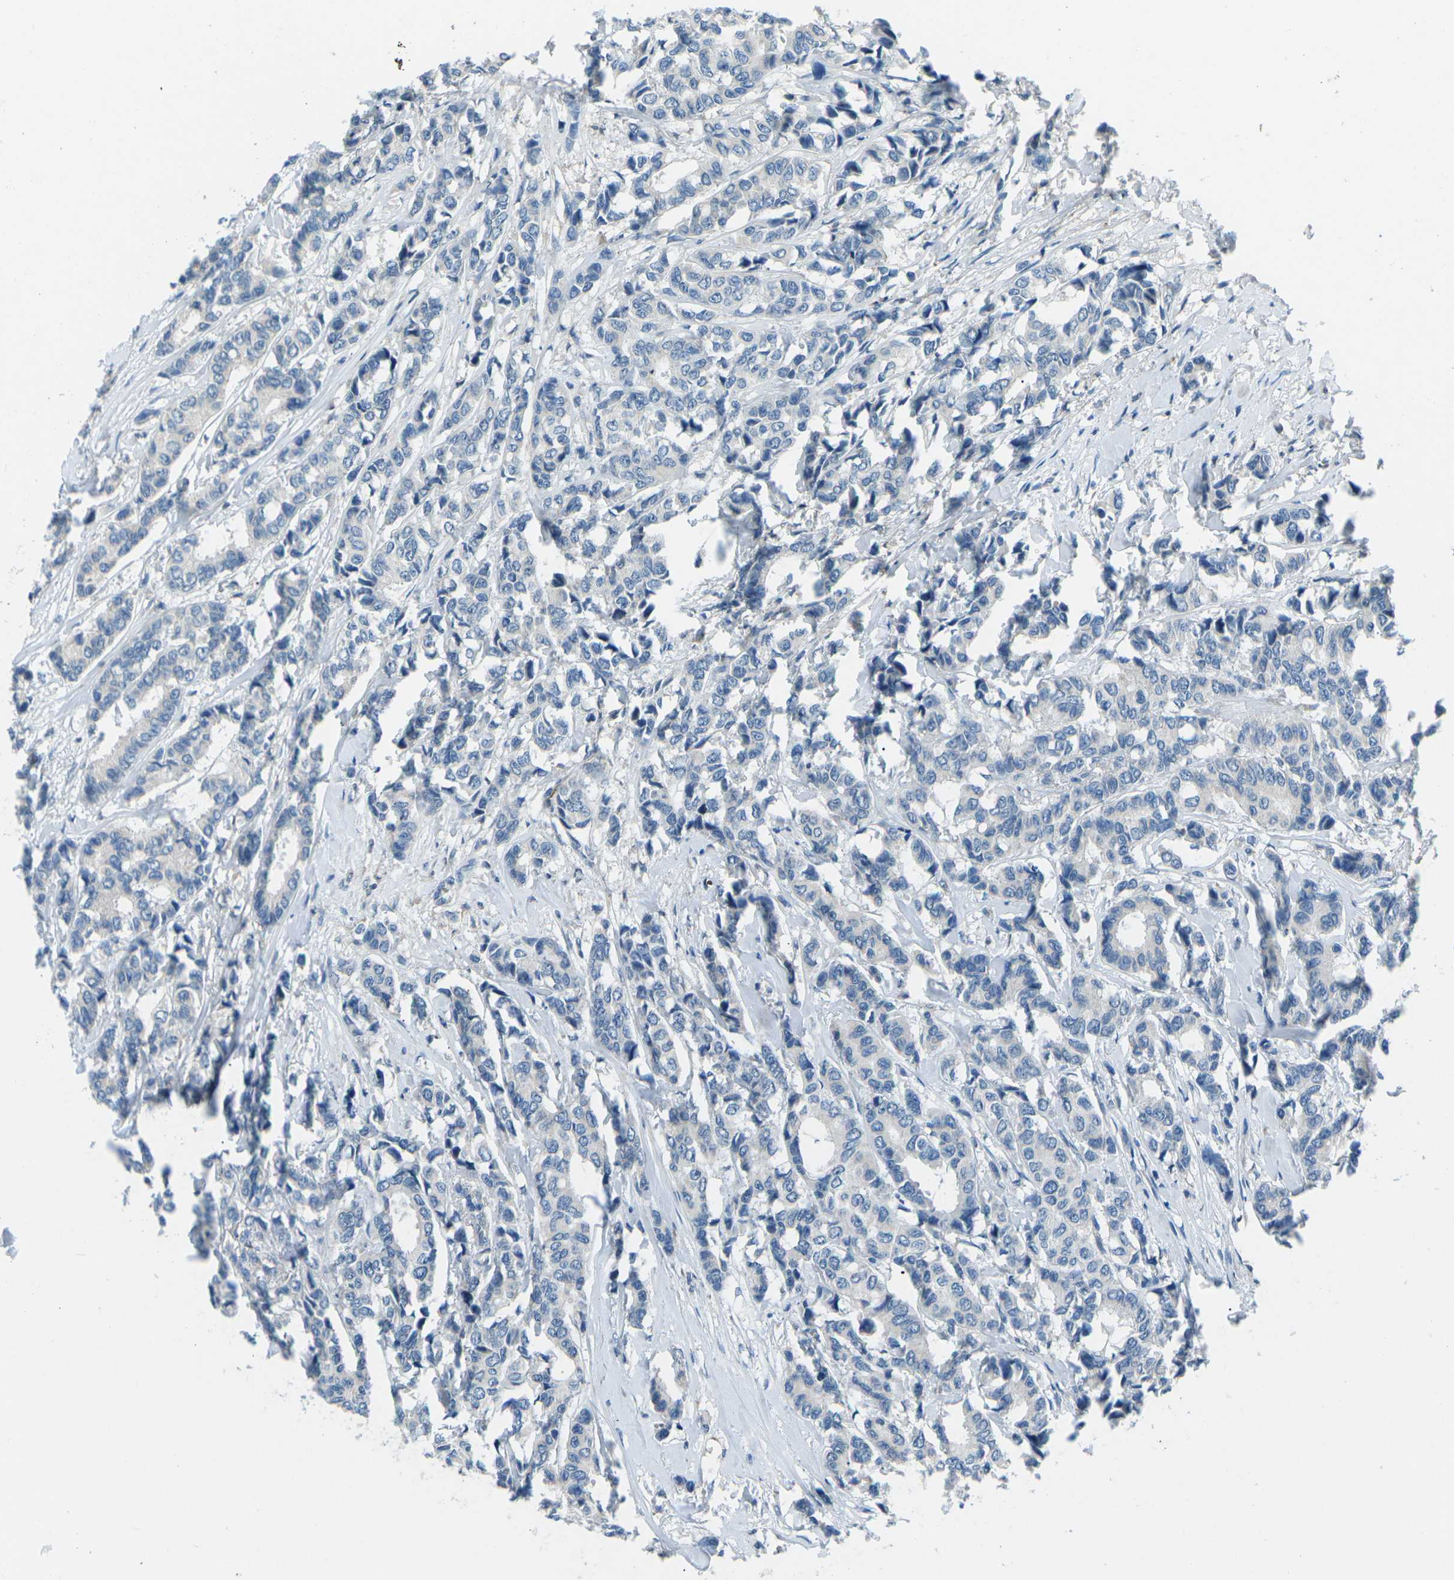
{"staining": {"intensity": "negative", "quantity": "none", "location": "none"}, "tissue": "breast cancer", "cell_type": "Tumor cells", "image_type": "cancer", "snomed": [{"axis": "morphology", "description": "Duct carcinoma"}, {"axis": "topography", "description": "Breast"}], "caption": "Immunohistochemical staining of human infiltrating ductal carcinoma (breast) demonstrates no significant staining in tumor cells.", "gene": "CD1D", "patient": {"sex": "female", "age": 87}}